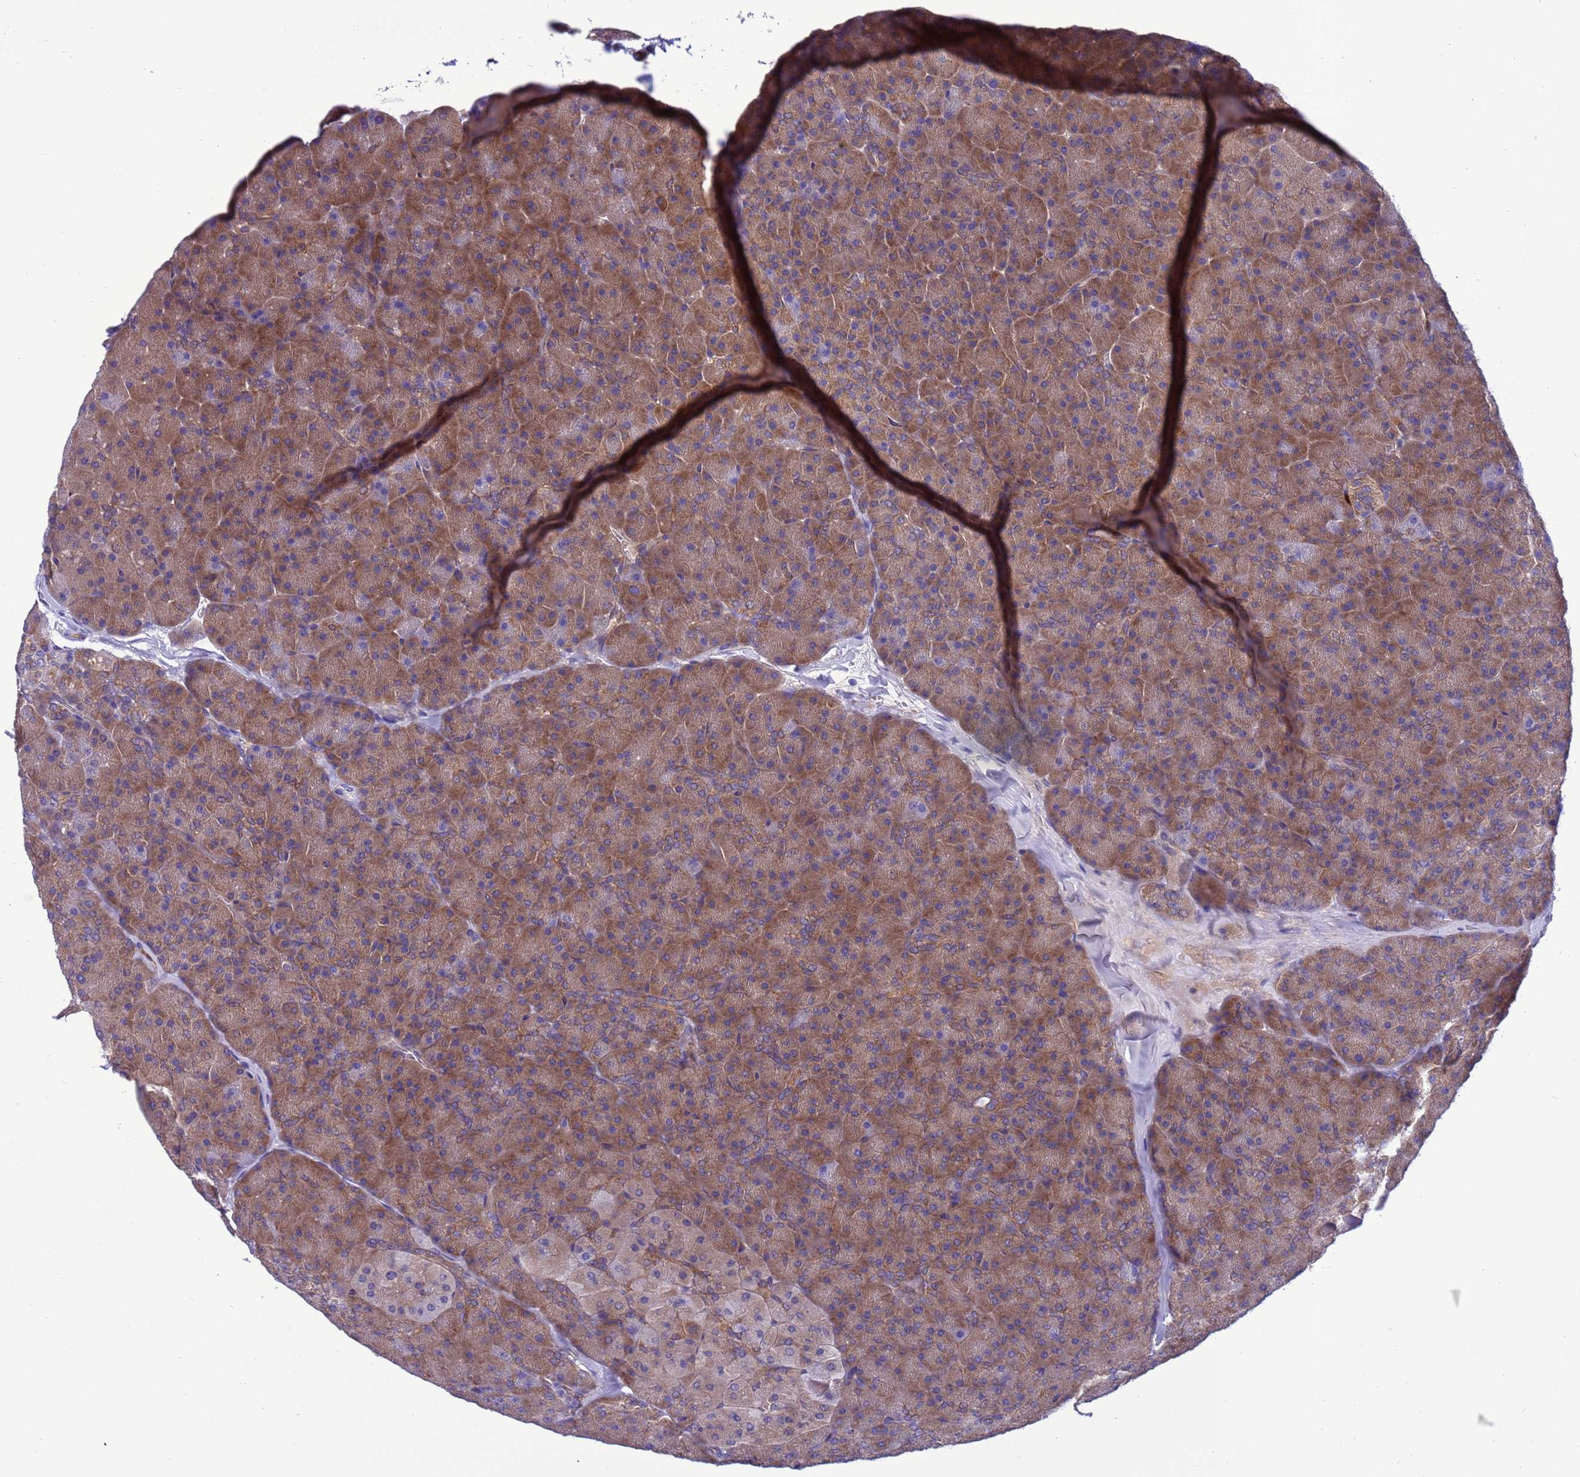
{"staining": {"intensity": "moderate", "quantity": ">75%", "location": "cytoplasmic/membranous"}, "tissue": "pancreas", "cell_type": "Exocrine glandular cells", "image_type": "normal", "snomed": [{"axis": "morphology", "description": "Normal tissue, NOS"}, {"axis": "topography", "description": "Pancreas"}], "caption": "Pancreas stained for a protein shows moderate cytoplasmic/membranous positivity in exocrine glandular cells.", "gene": "RABEP2", "patient": {"sex": "male", "age": 36}}